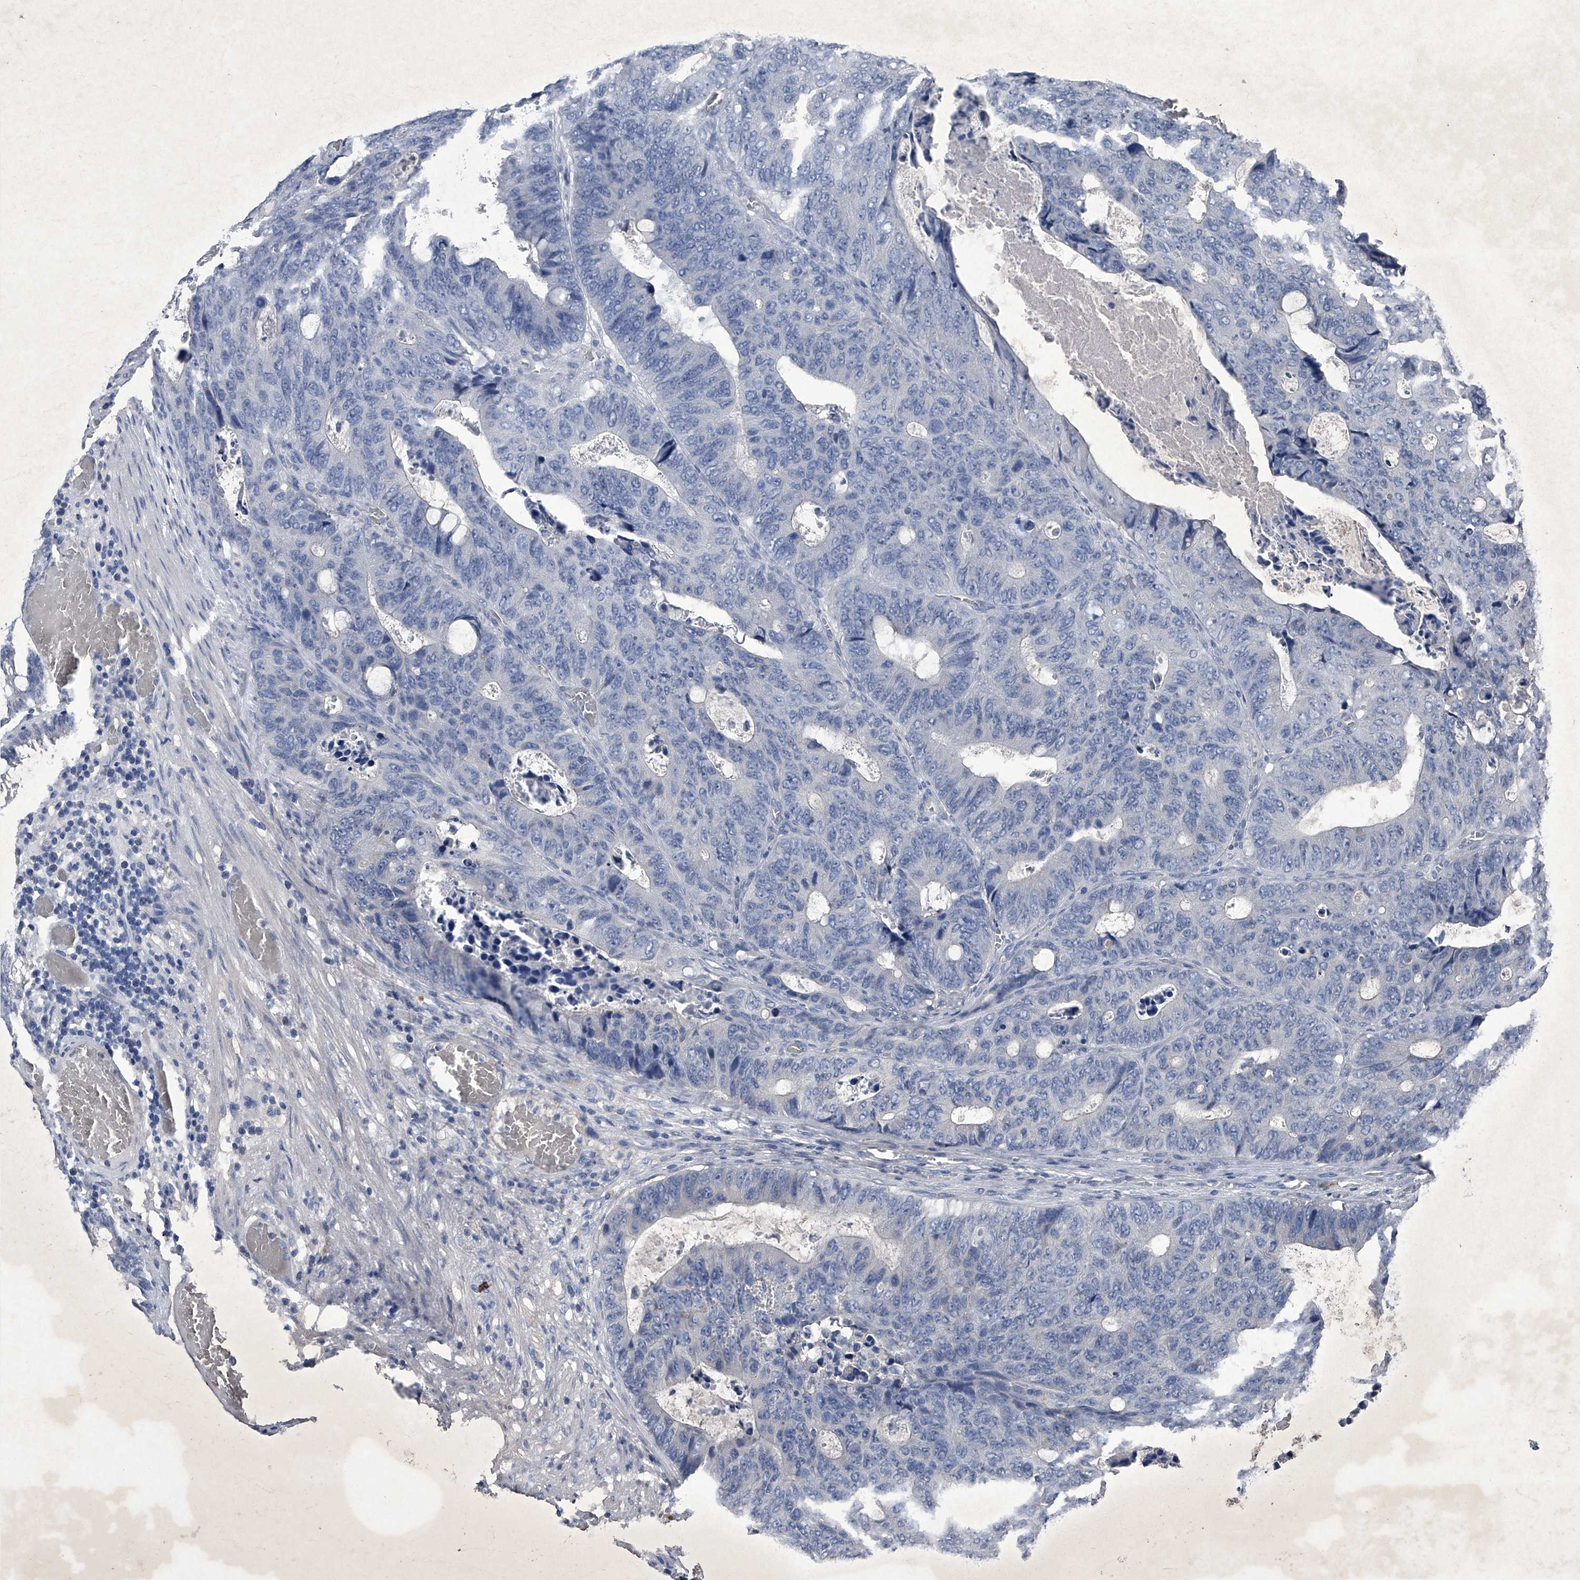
{"staining": {"intensity": "negative", "quantity": "none", "location": "none"}, "tissue": "colorectal cancer", "cell_type": "Tumor cells", "image_type": "cancer", "snomed": [{"axis": "morphology", "description": "Adenocarcinoma, NOS"}, {"axis": "topography", "description": "Colon"}], "caption": "Micrograph shows no protein staining in tumor cells of adenocarcinoma (colorectal) tissue.", "gene": "MAPKAP1", "patient": {"sex": "male", "age": 87}}